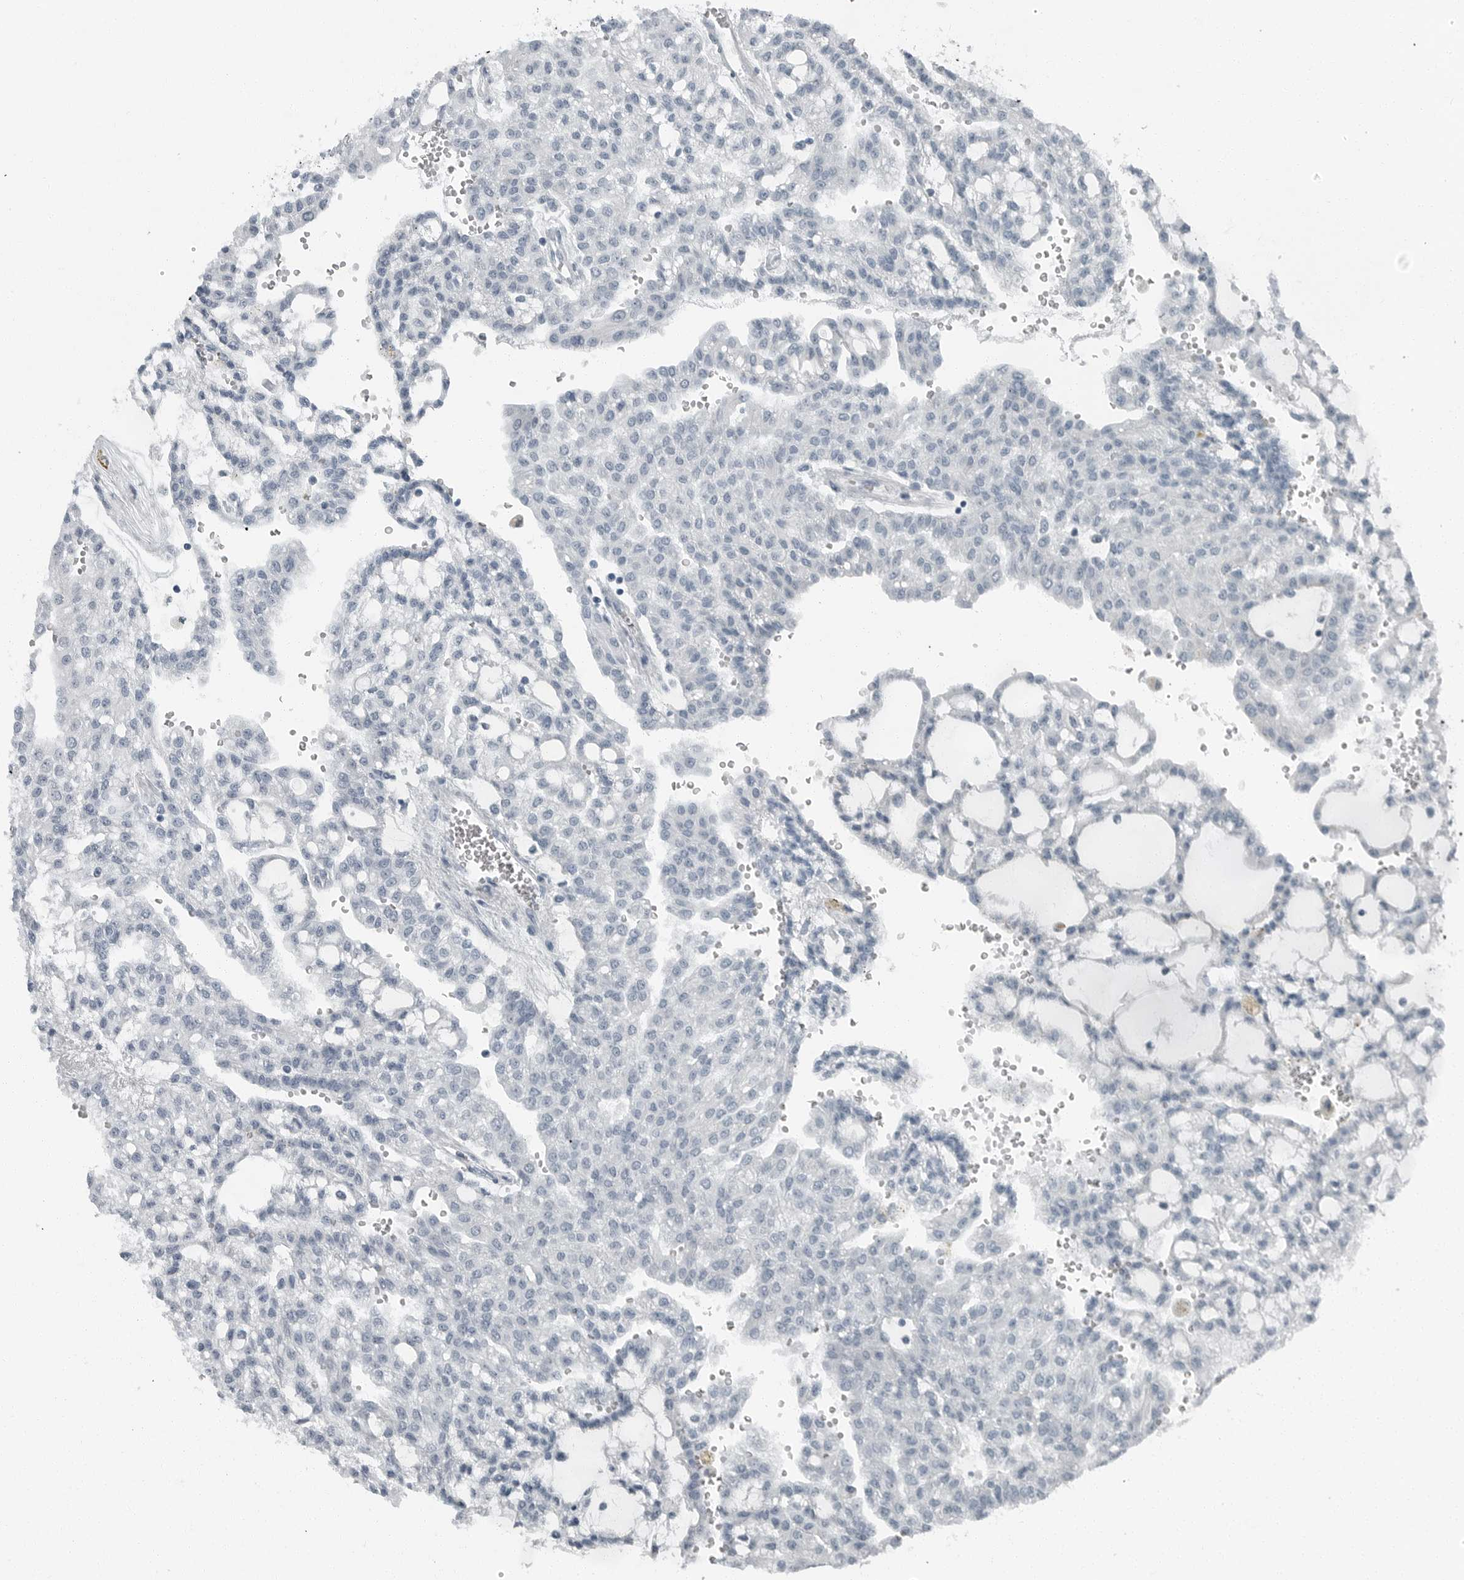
{"staining": {"intensity": "negative", "quantity": "none", "location": "none"}, "tissue": "renal cancer", "cell_type": "Tumor cells", "image_type": "cancer", "snomed": [{"axis": "morphology", "description": "Adenocarcinoma, NOS"}, {"axis": "topography", "description": "Kidney"}], "caption": "Tumor cells show no significant protein staining in renal cancer (adenocarcinoma).", "gene": "ZPBP2", "patient": {"sex": "male", "age": 63}}